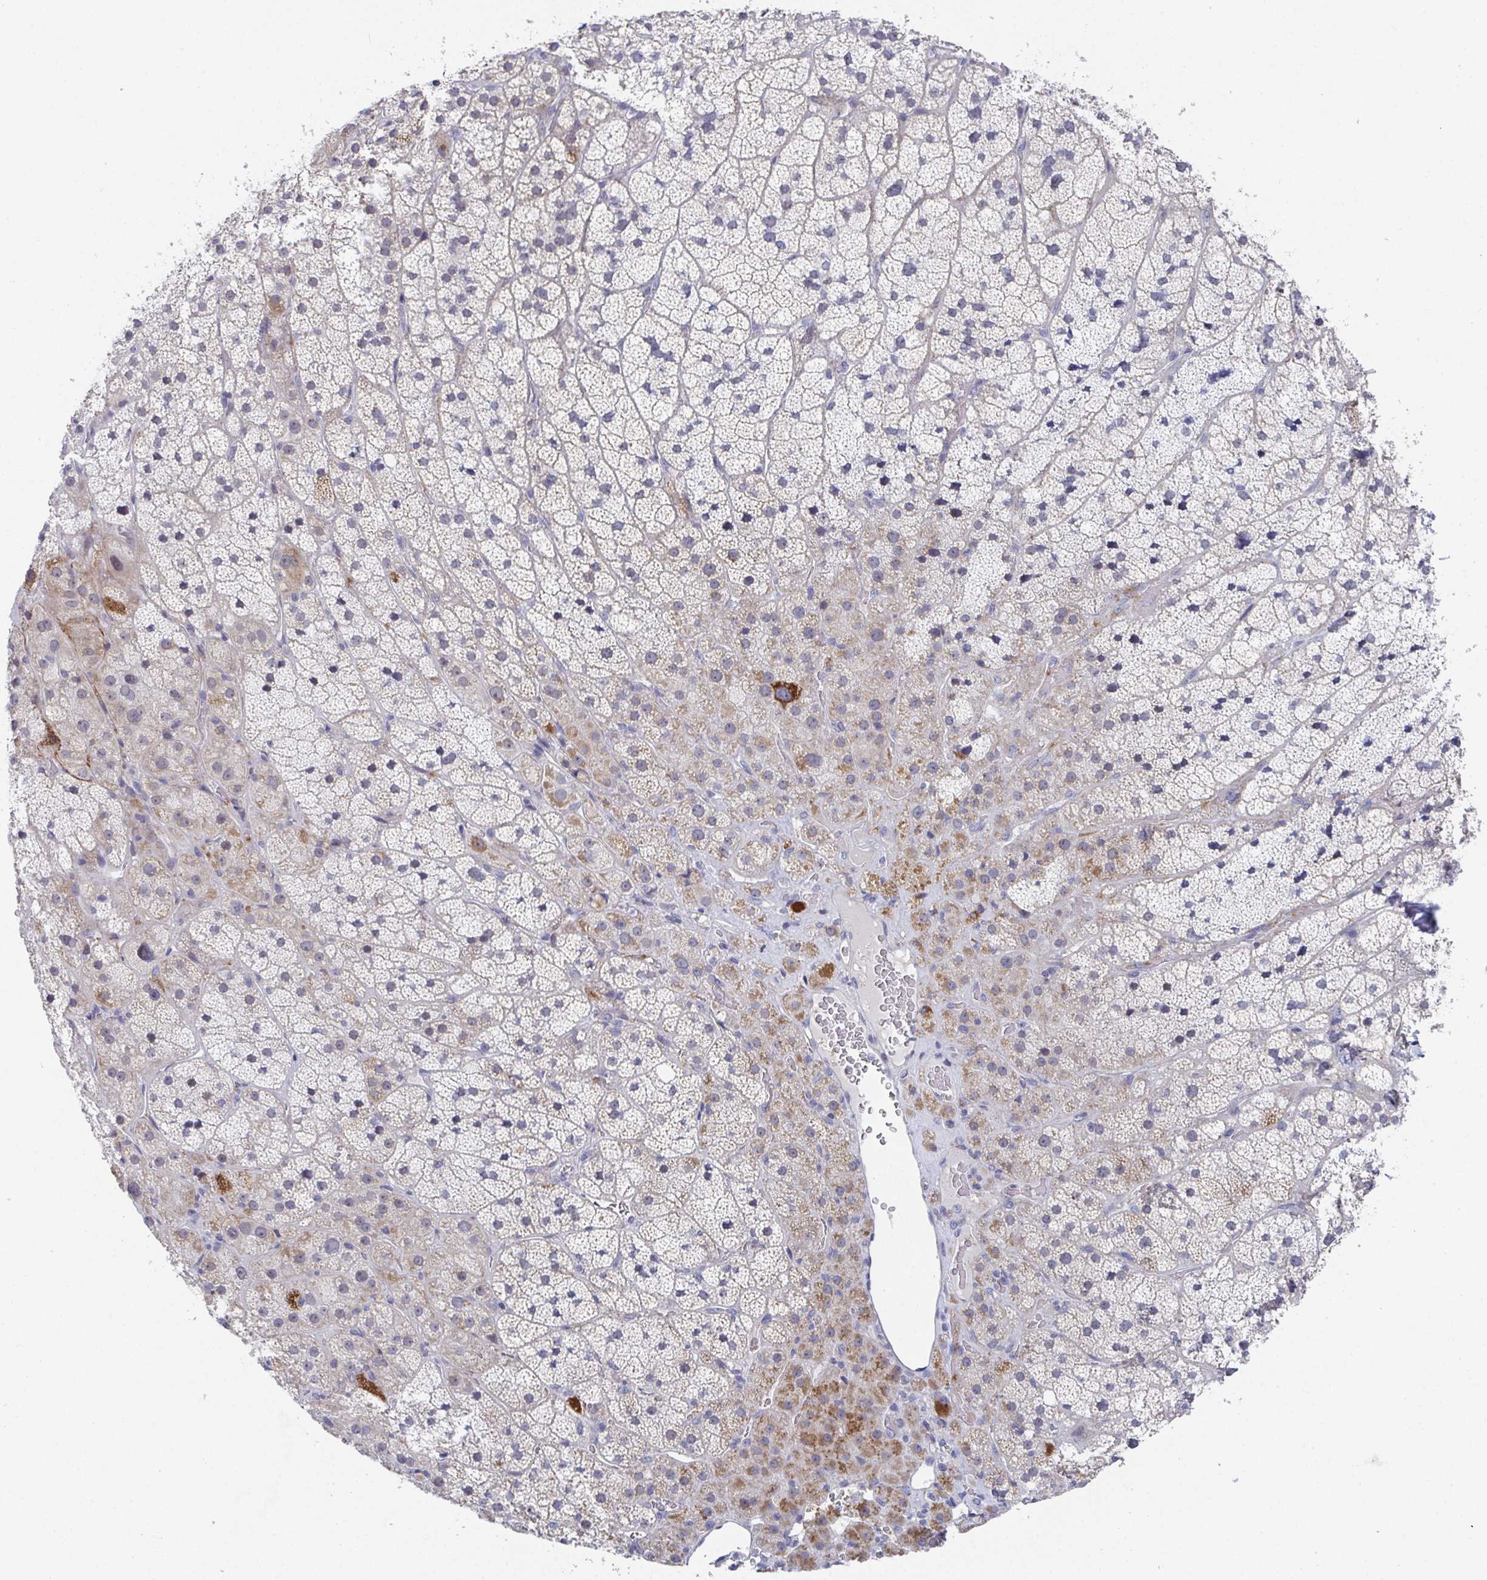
{"staining": {"intensity": "moderate", "quantity": "25%-75%", "location": "cytoplasmic/membranous,nuclear"}, "tissue": "adrenal gland", "cell_type": "Glandular cells", "image_type": "normal", "snomed": [{"axis": "morphology", "description": "Normal tissue, NOS"}, {"axis": "topography", "description": "Adrenal gland"}], "caption": "The photomicrograph shows staining of normal adrenal gland, revealing moderate cytoplasmic/membranous,nuclear protein positivity (brown color) within glandular cells. (Stains: DAB in brown, nuclei in blue, Microscopy: brightfield microscopy at high magnification).", "gene": "ATP5F1C", "patient": {"sex": "male", "age": 57}}